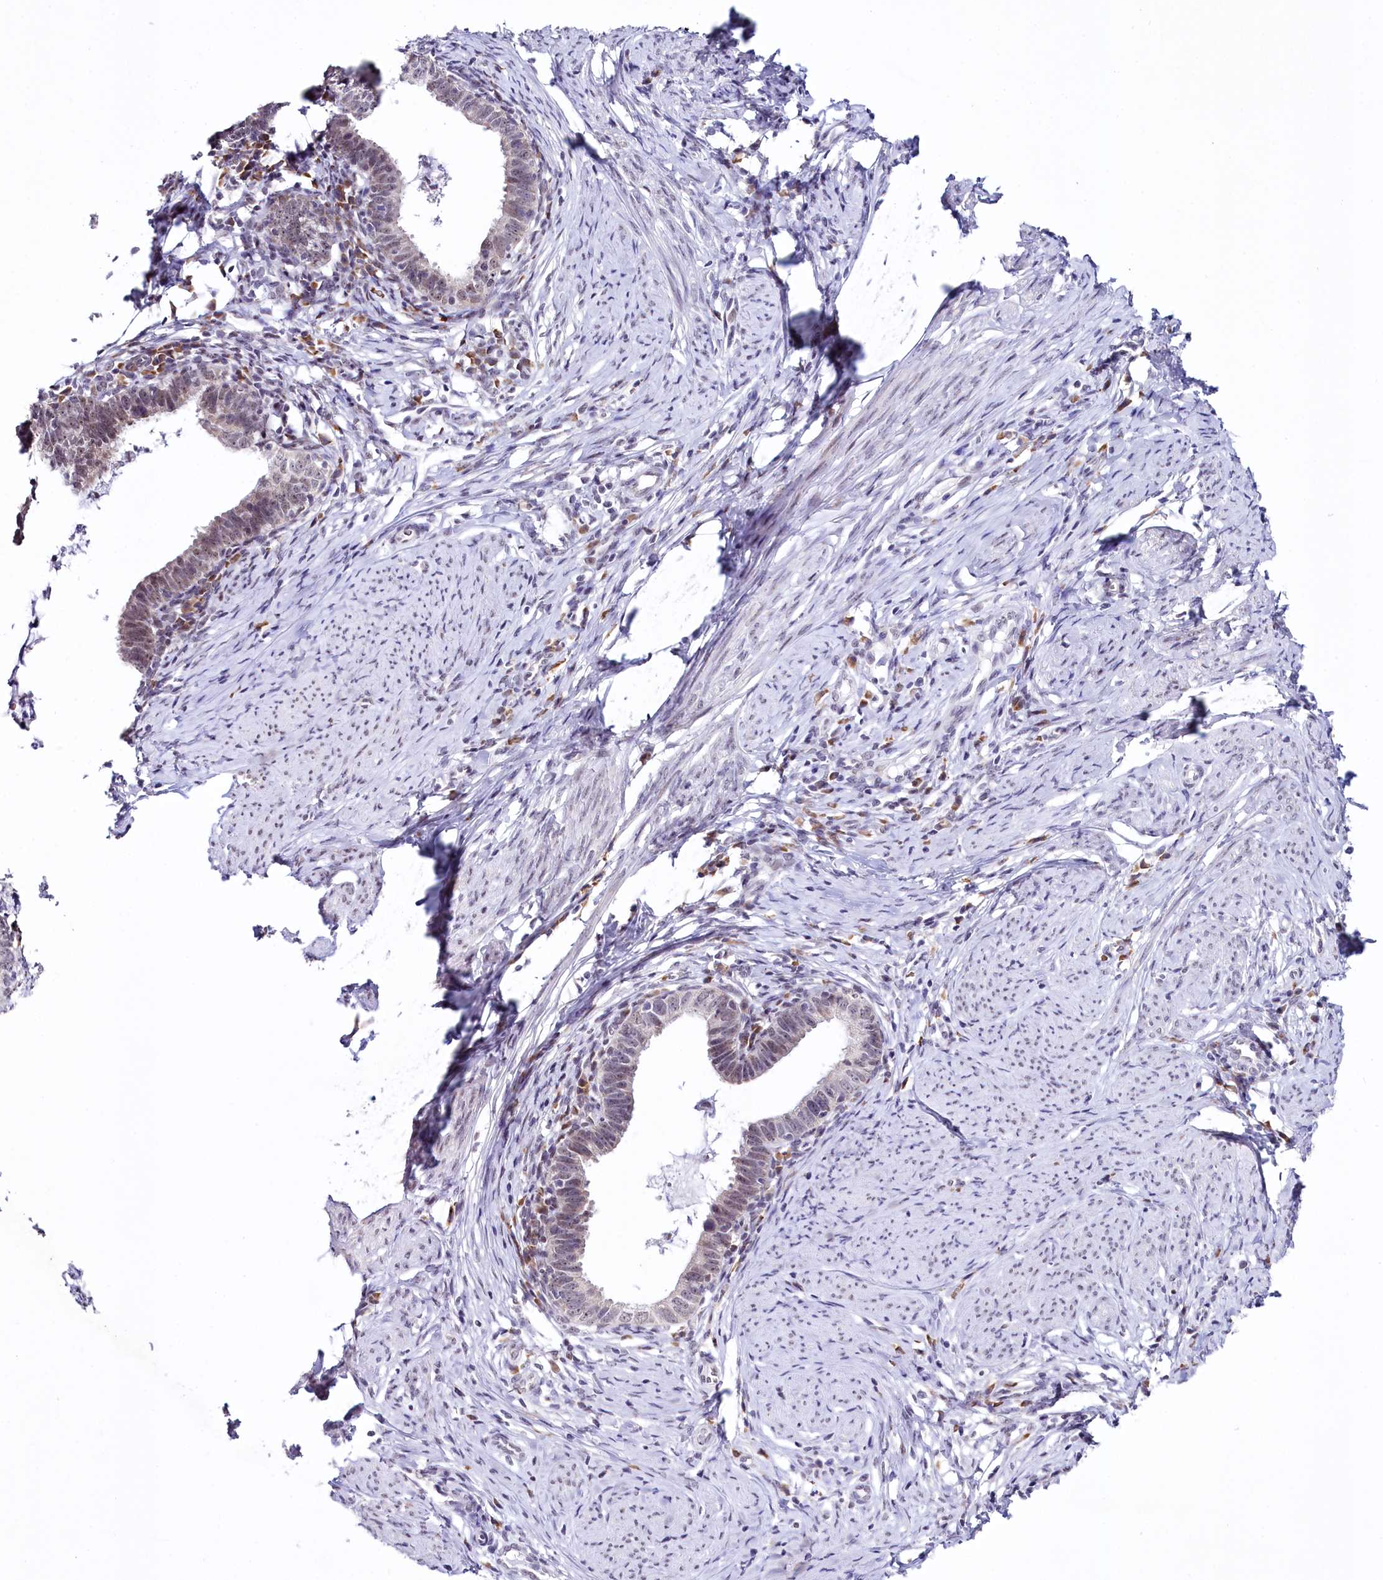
{"staining": {"intensity": "moderate", "quantity": "25%-75%", "location": "nuclear"}, "tissue": "cervical cancer", "cell_type": "Tumor cells", "image_type": "cancer", "snomed": [{"axis": "morphology", "description": "Adenocarcinoma, NOS"}, {"axis": "topography", "description": "Cervix"}], "caption": "Protein positivity by immunohistochemistry exhibits moderate nuclear expression in approximately 25%-75% of tumor cells in cervical adenocarcinoma.", "gene": "SPATS2", "patient": {"sex": "female", "age": 36}}